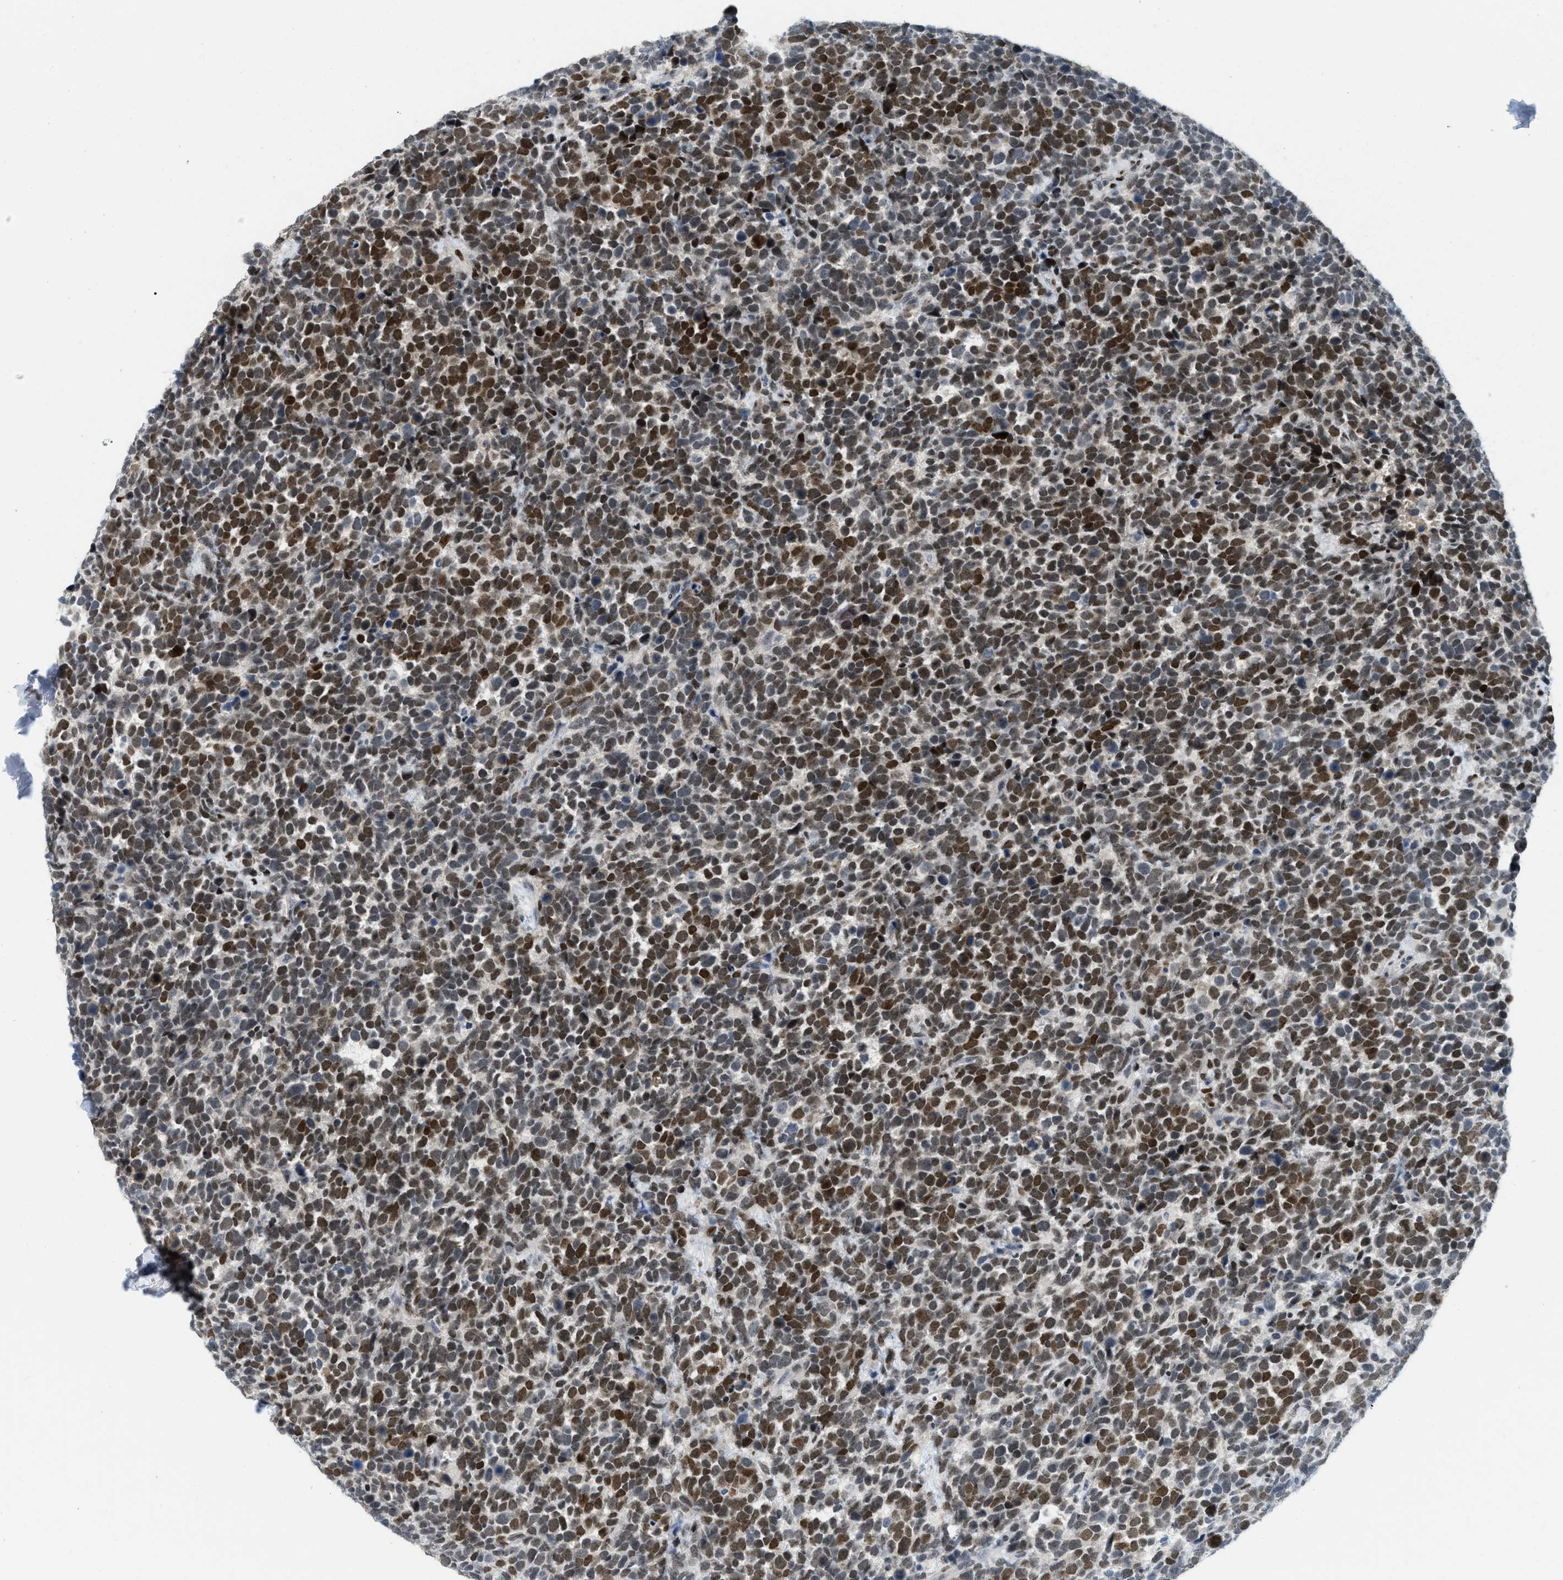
{"staining": {"intensity": "strong", "quantity": ">75%", "location": "nuclear"}, "tissue": "urothelial cancer", "cell_type": "Tumor cells", "image_type": "cancer", "snomed": [{"axis": "morphology", "description": "Urothelial carcinoma, High grade"}, {"axis": "topography", "description": "Urinary bladder"}], "caption": "Strong nuclear protein expression is identified in about >75% of tumor cells in high-grade urothelial carcinoma.", "gene": "PBX1", "patient": {"sex": "female", "age": 82}}